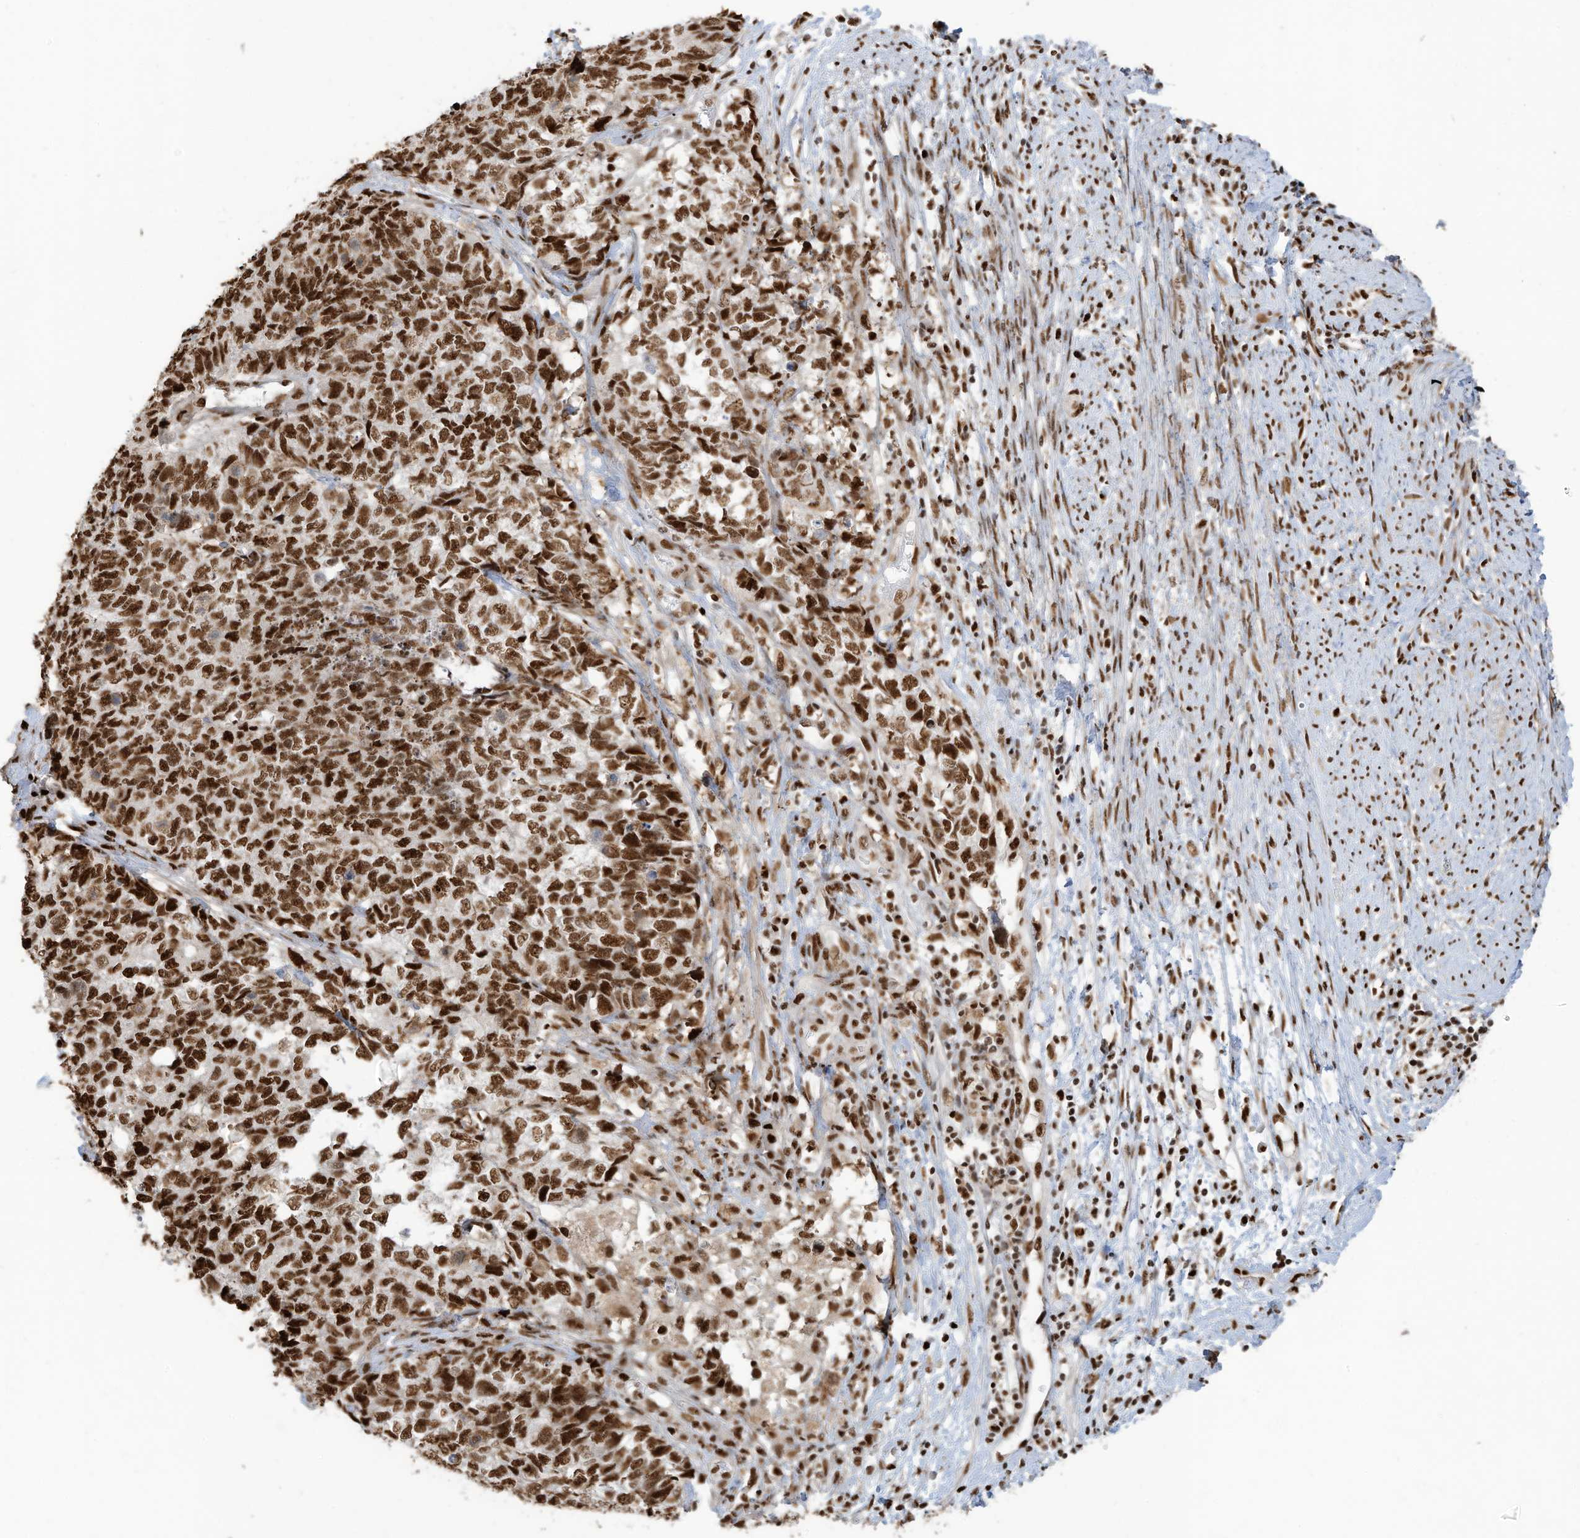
{"staining": {"intensity": "strong", "quantity": ">75%", "location": "nuclear"}, "tissue": "cervical cancer", "cell_type": "Tumor cells", "image_type": "cancer", "snomed": [{"axis": "morphology", "description": "Squamous cell carcinoma, NOS"}, {"axis": "topography", "description": "Cervix"}], "caption": "Squamous cell carcinoma (cervical) was stained to show a protein in brown. There is high levels of strong nuclear positivity in about >75% of tumor cells.", "gene": "SAMD15", "patient": {"sex": "female", "age": 63}}